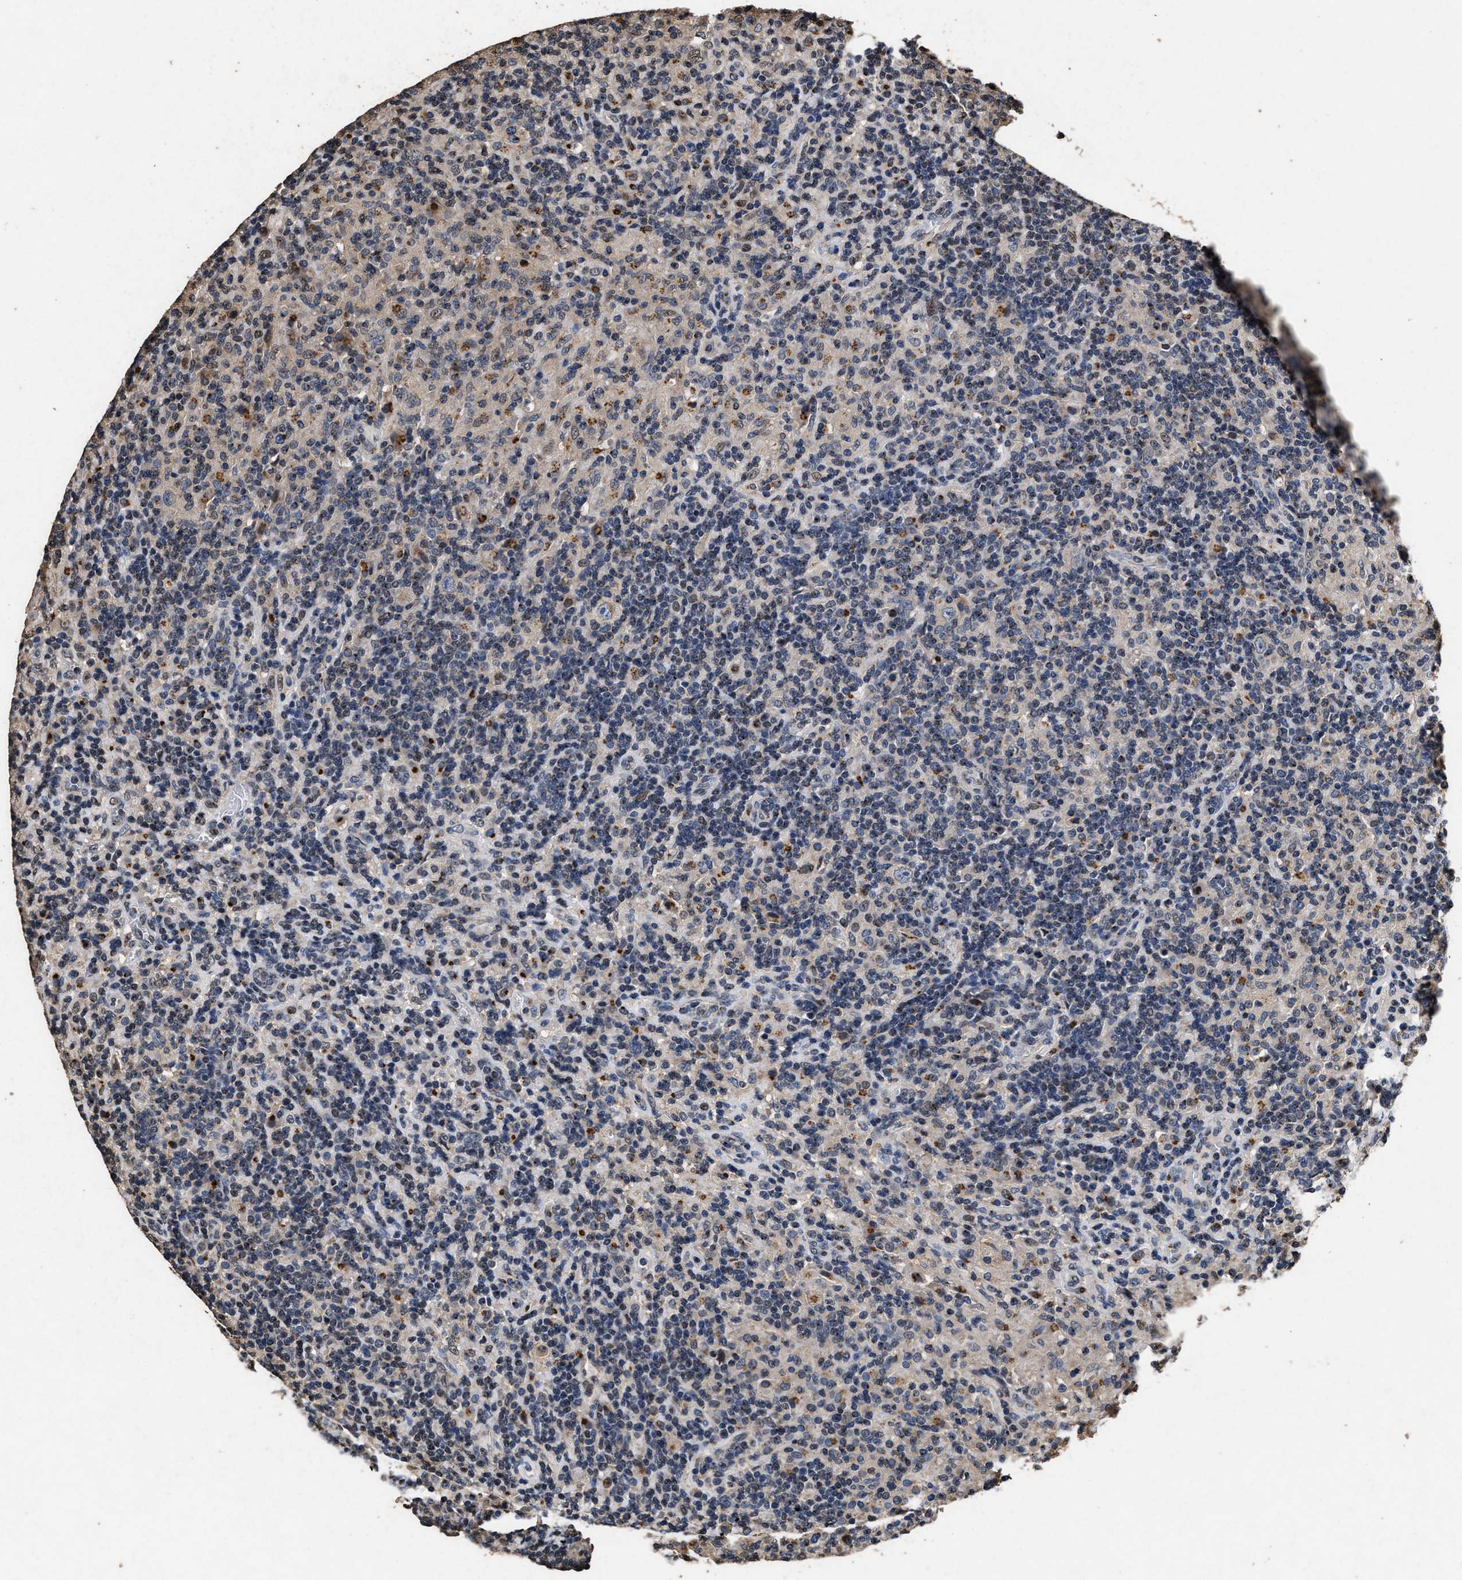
{"staining": {"intensity": "negative", "quantity": "none", "location": "none"}, "tissue": "lymphoma", "cell_type": "Tumor cells", "image_type": "cancer", "snomed": [{"axis": "morphology", "description": "Hodgkin's disease, NOS"}, {"axis": "topography", "description": "Lymph node"}], "caption": "Image shows no significant protein positivity in tumor cells of lymphoma.", "gene": "TPST2", "patient": {"sex": "male", "age": 70}}